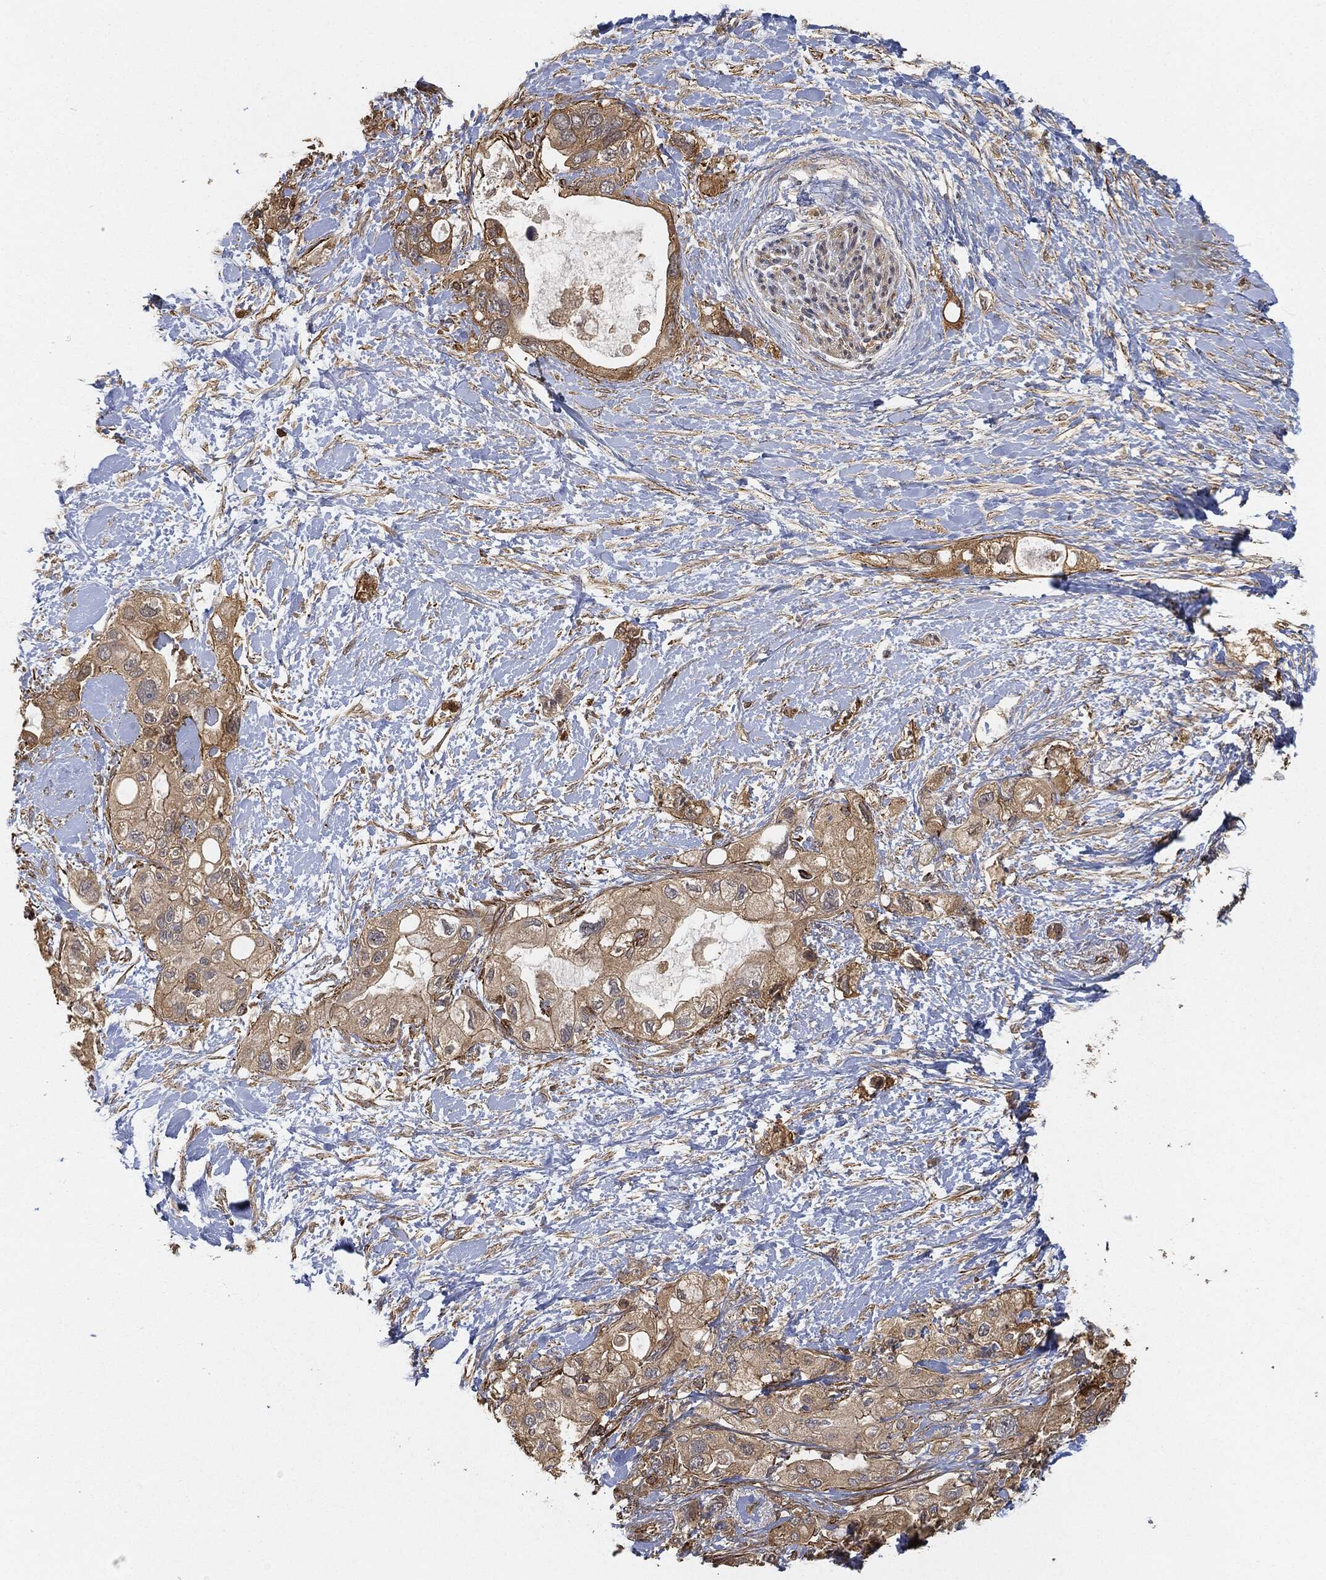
{"staining": {"intensity": "strong", "quantity": "<25%", "location": "cytoplasmic/membranous"}, "tissue": "pancreatic cancer", "cell_type": "Tumor cells", "image_type": "cancer", "snomed": [{"axis": "morphology", "description": "Adenocarcinoma, NOS"}, {"axis": "topography", "description": "Pancreas"}], "caption": "IHC photomicrograph of human adenocarcinoma (pancreatic) stained for a protein (brown), which reveals medium levels of strong cytoplasmic/membranous expression in about <25% of tumor cells.", "gene": "TPT1", "patient": {"sex": "female", "age": 56}}